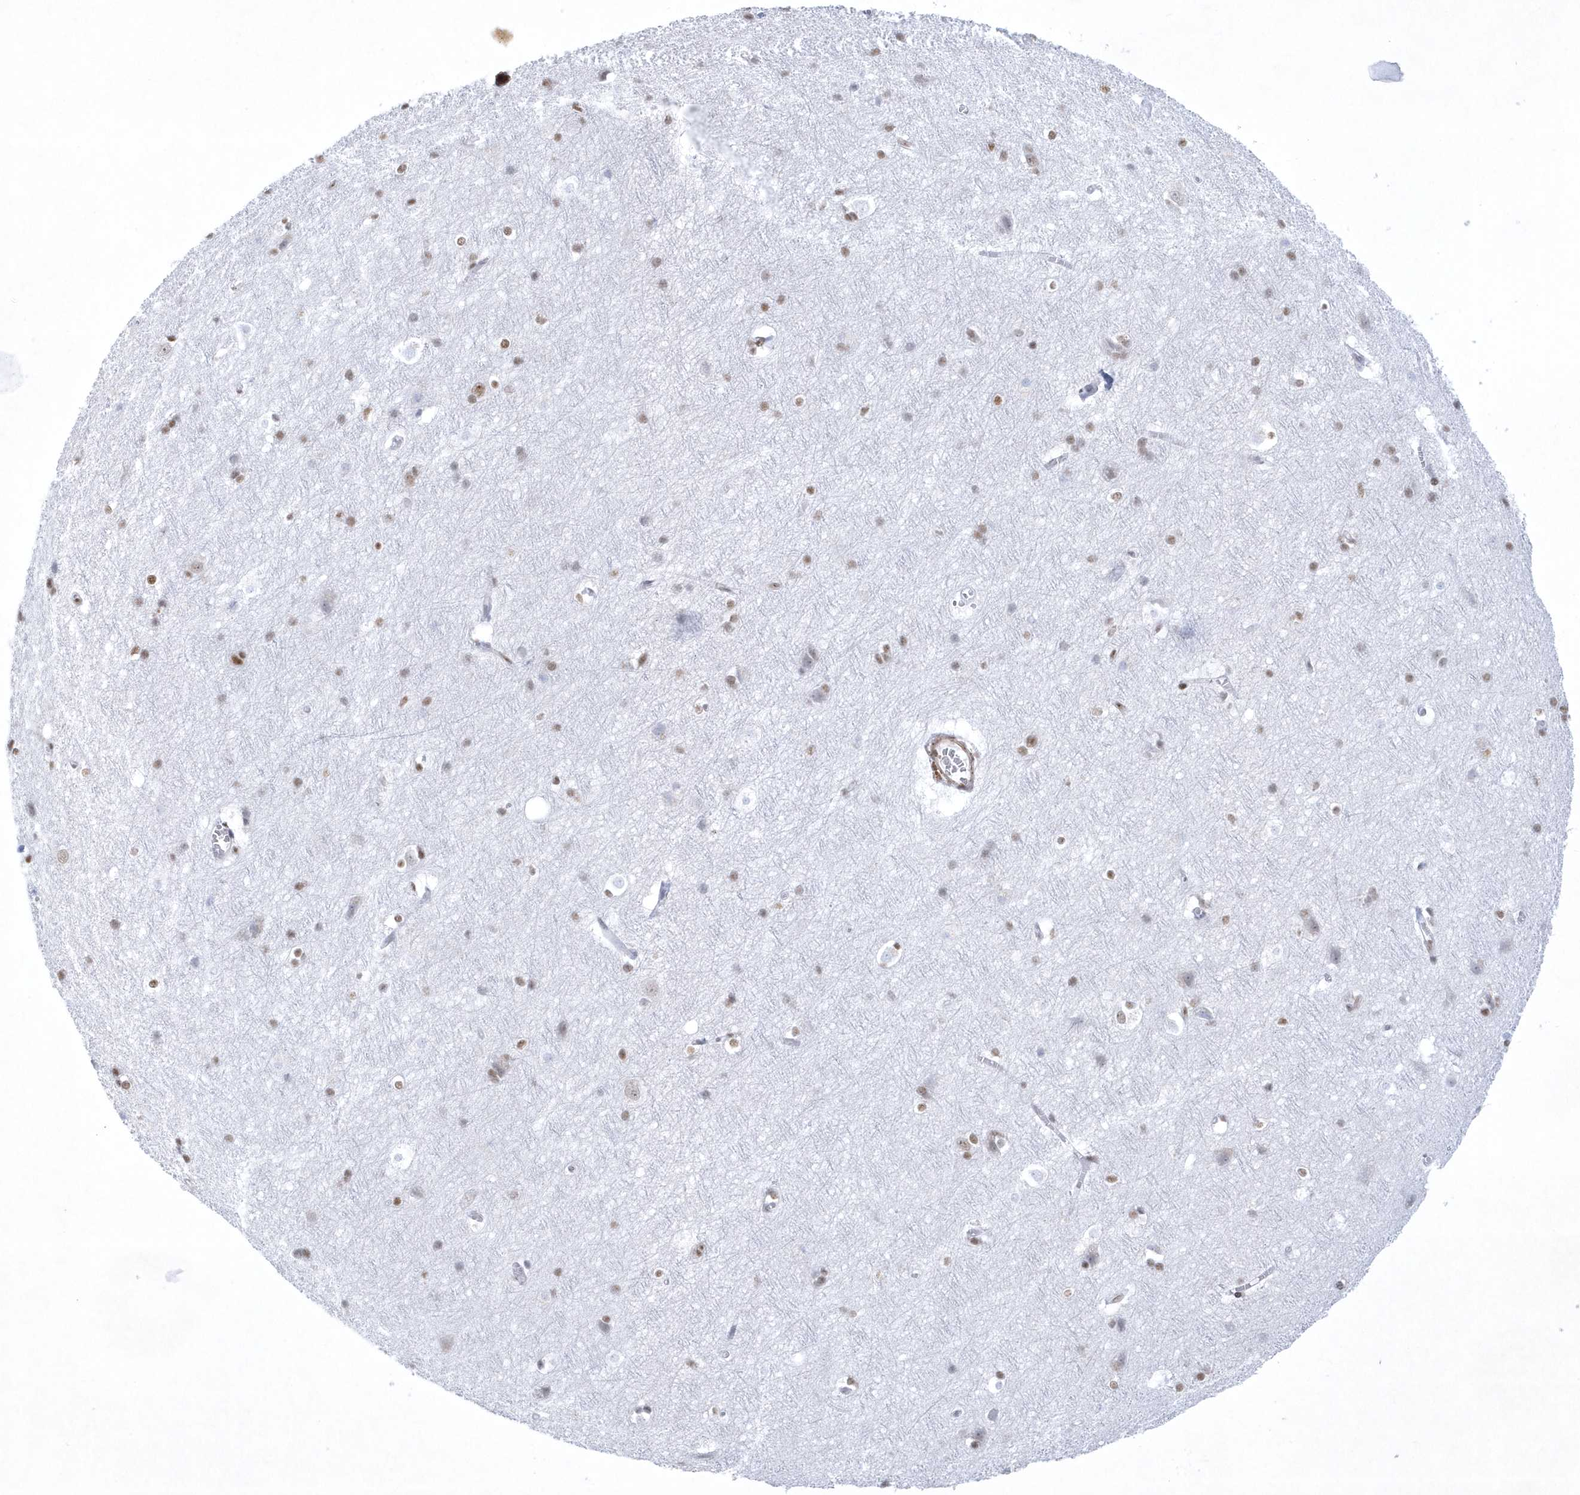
{"staining": {"intensity": "weak", "quantity": "<25%", "location": "nuclear"}, "tissue": "cerebral cortex", "cell_type": "Endothelial cells", "image_type": "normal", "snomed": [{"axis": "morphology", "description": "Normal tissue, NOS"}, {"axis": "topography", "description": "Cerebral cortex"}], "caption": "Immunohistochemistry (IHC) of benign cerebral cortex reveals no positivity in endothelial cells.", "gene": "DCLRE1A", "patient": {"sex": "male", "age": 54}}